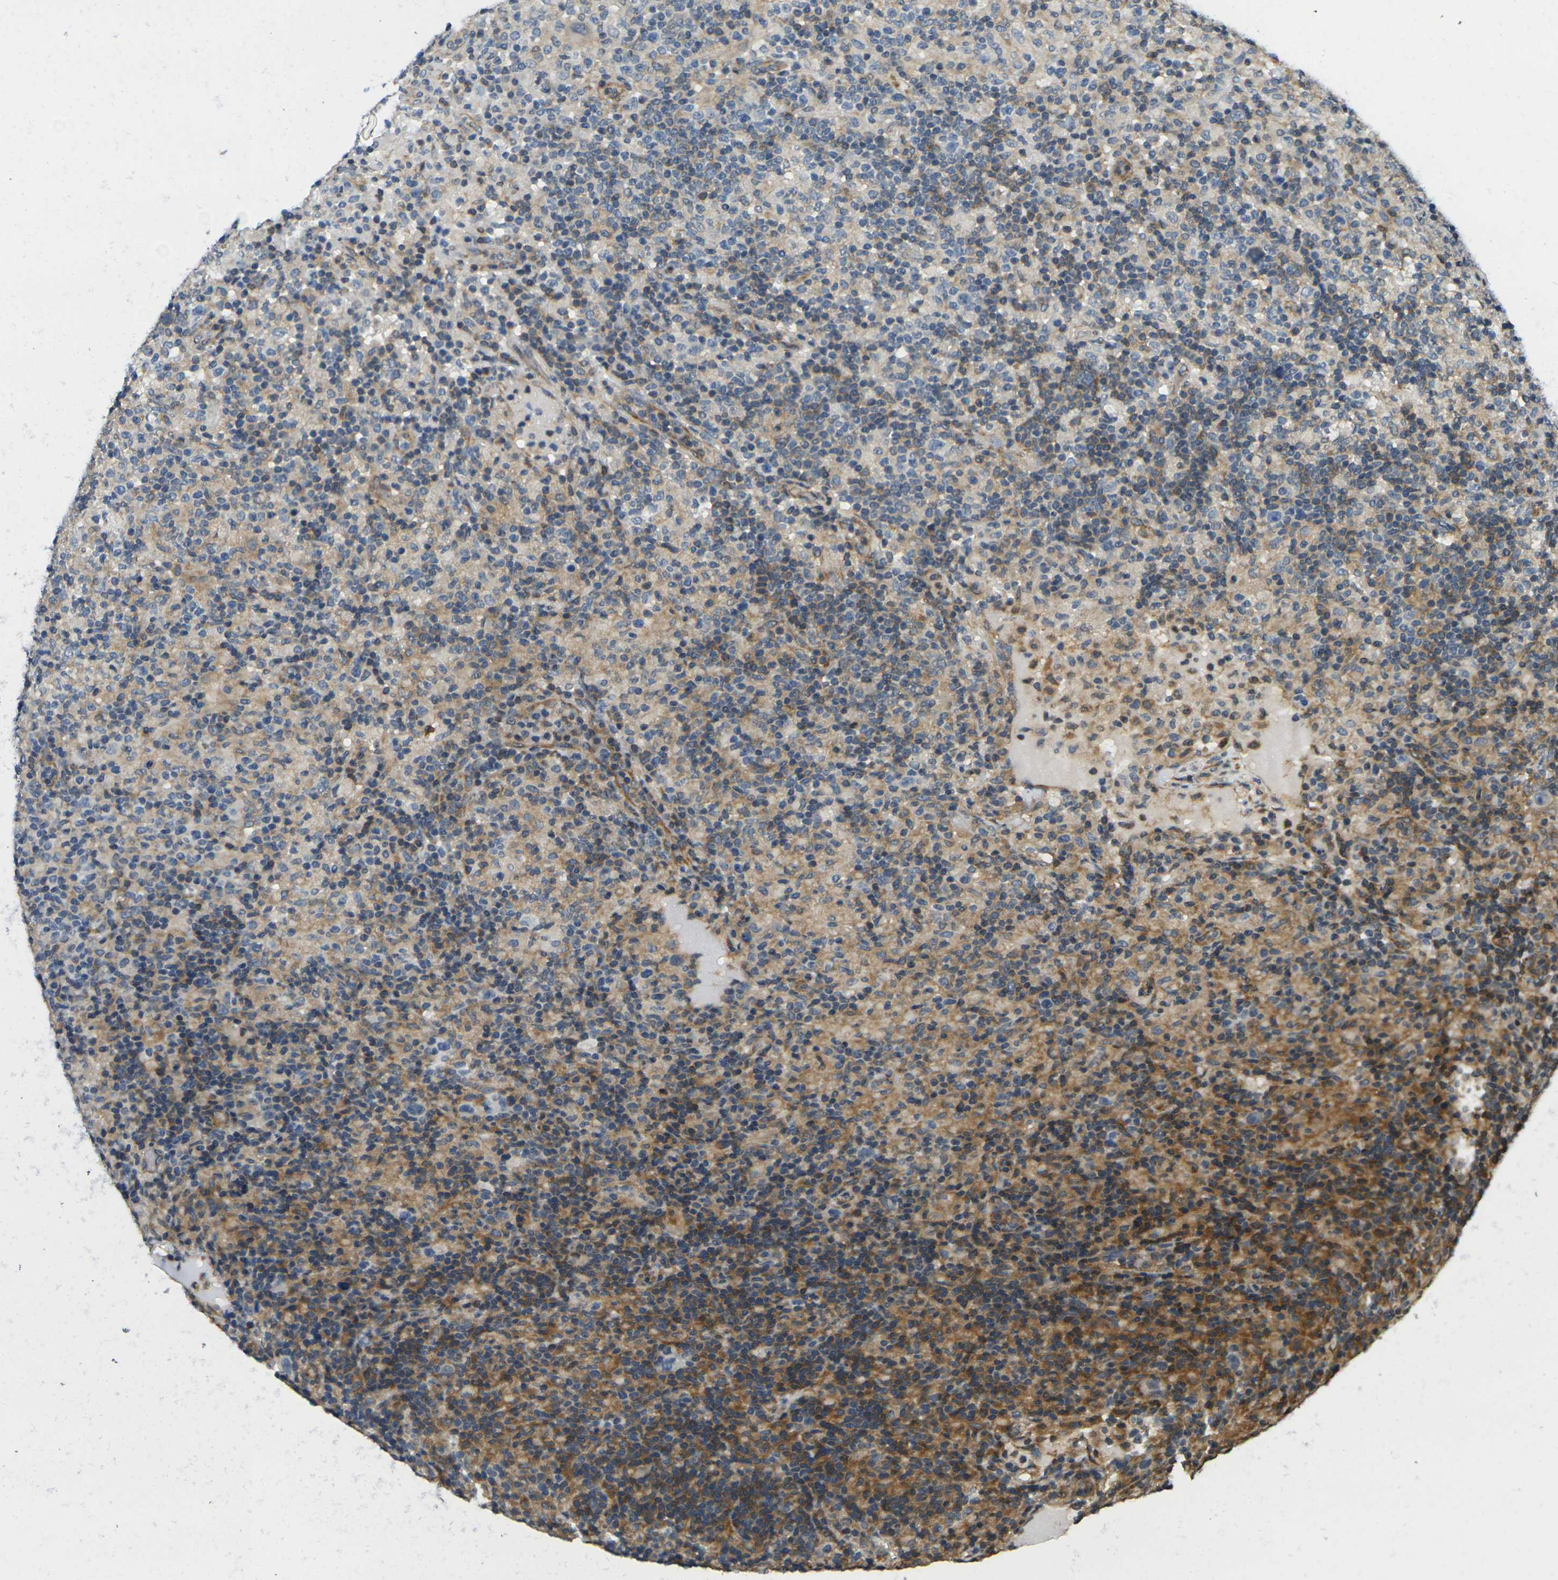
{"staining": {"intensity": "weak", "quantity": "<25%", "location": "cytoplasmic/membranous"}, "tissue": "lymphoma", "cell_type": "Tumor cells", "image_type": "cancer", "snomed": [{"axis": "morphology", "description": "Hodgkin's disease, NOS"}, {"axis": "topography", "description": "Lymph node"}], "caption": "Immunohistochemical staining of human Hodgkin's disease reveals no significant expression in tumor cells.", "gene": "CAST", "patient": {"sex": "male", "age": 70}}